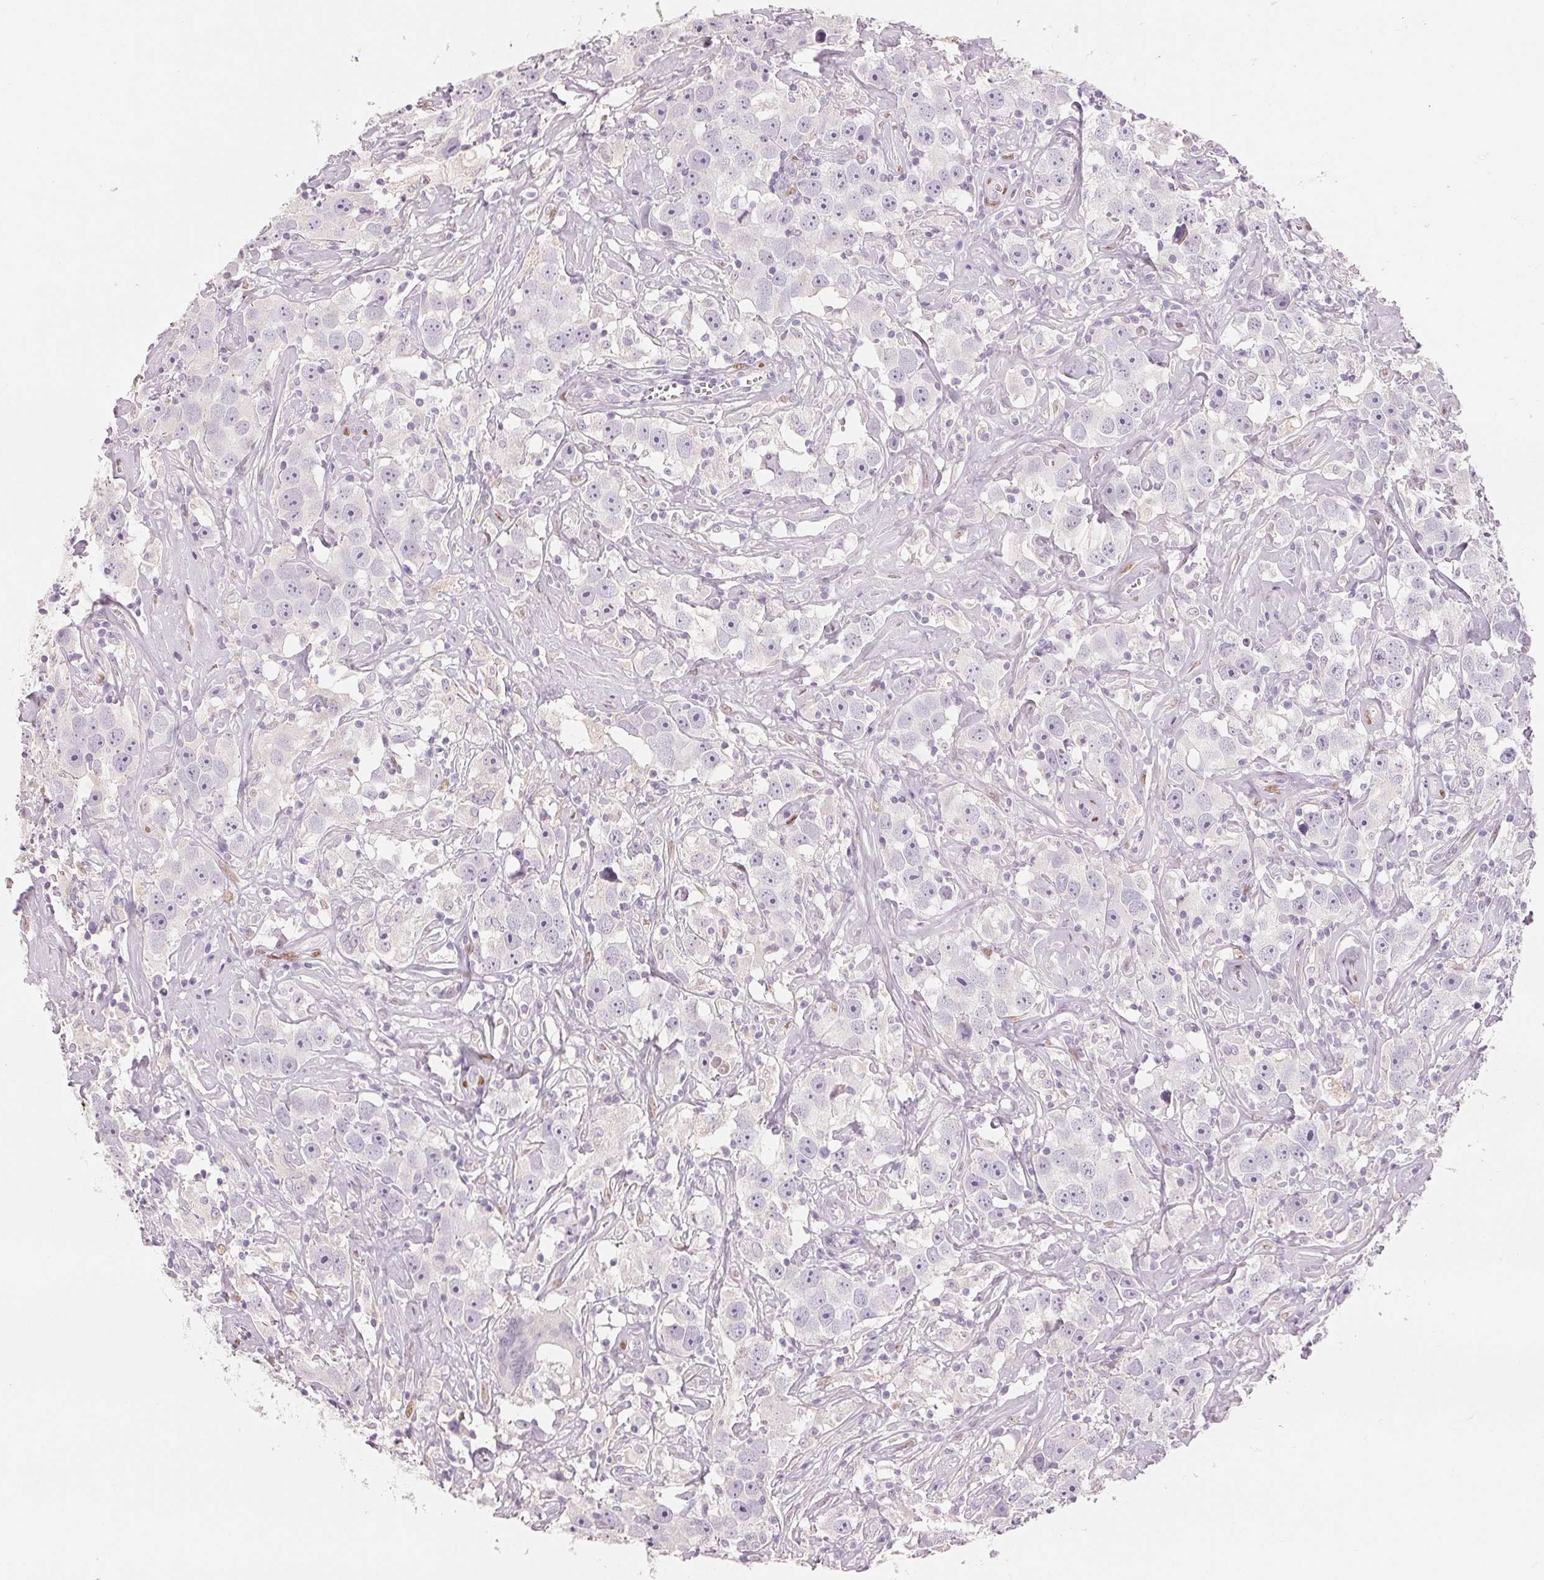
{"staining": {"intensity": "negative", "quantity": "none", "location": "none"}, "tissue": "testis cancer", "cell_type": "Tumor cells", "image_type": "cancer", "snomed": [{"axis": "morphology", "description": "Seminoma, NOS"}, {"axis": "topography", "description": "Testis"}], "caption": "Image shows no protein positivity in tumor cells of testis cancer (seminoma) tissue.", "gene": "SMARCD3", "patient": {"sex": "male", "age": 49}}